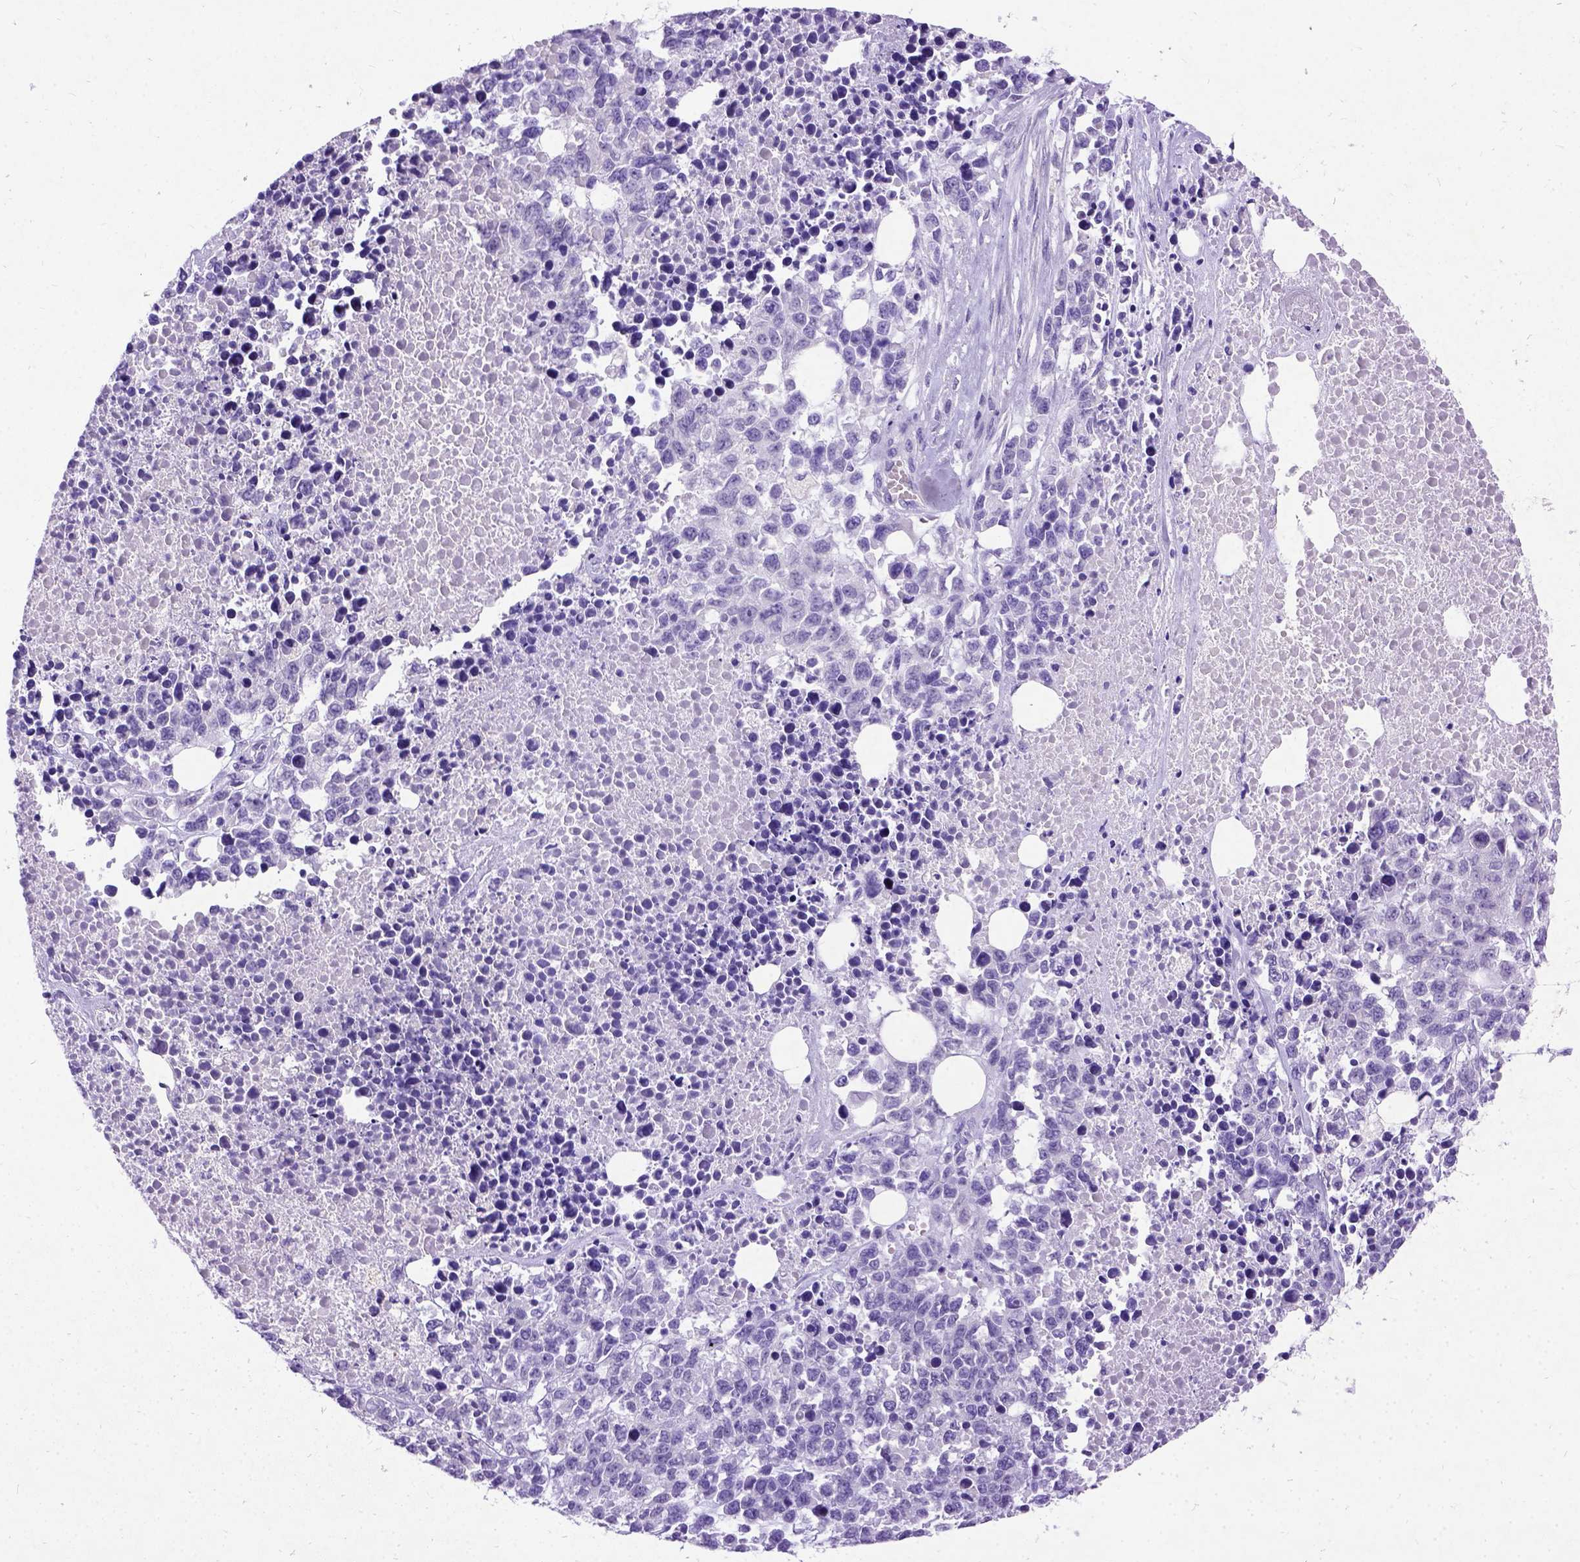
{"staining": {"intensity": "negative", "quantity": "none", "location": "none"}, "tissue": "melanoma", "cell_type": "Tumor cells", "image_type": "cancer", "snomed": [{"axis": "morphology", "description": "Malignant melanoma, Metastatic site"}, {"axis": "topography", "description": "Skin"}], "caption": "An IHC micrograph of melanoma is shown. There is no staining in tumor cells of melanoma.", "gene": "NEUROD4", "patient": {"sex": "male", "age": 84}}